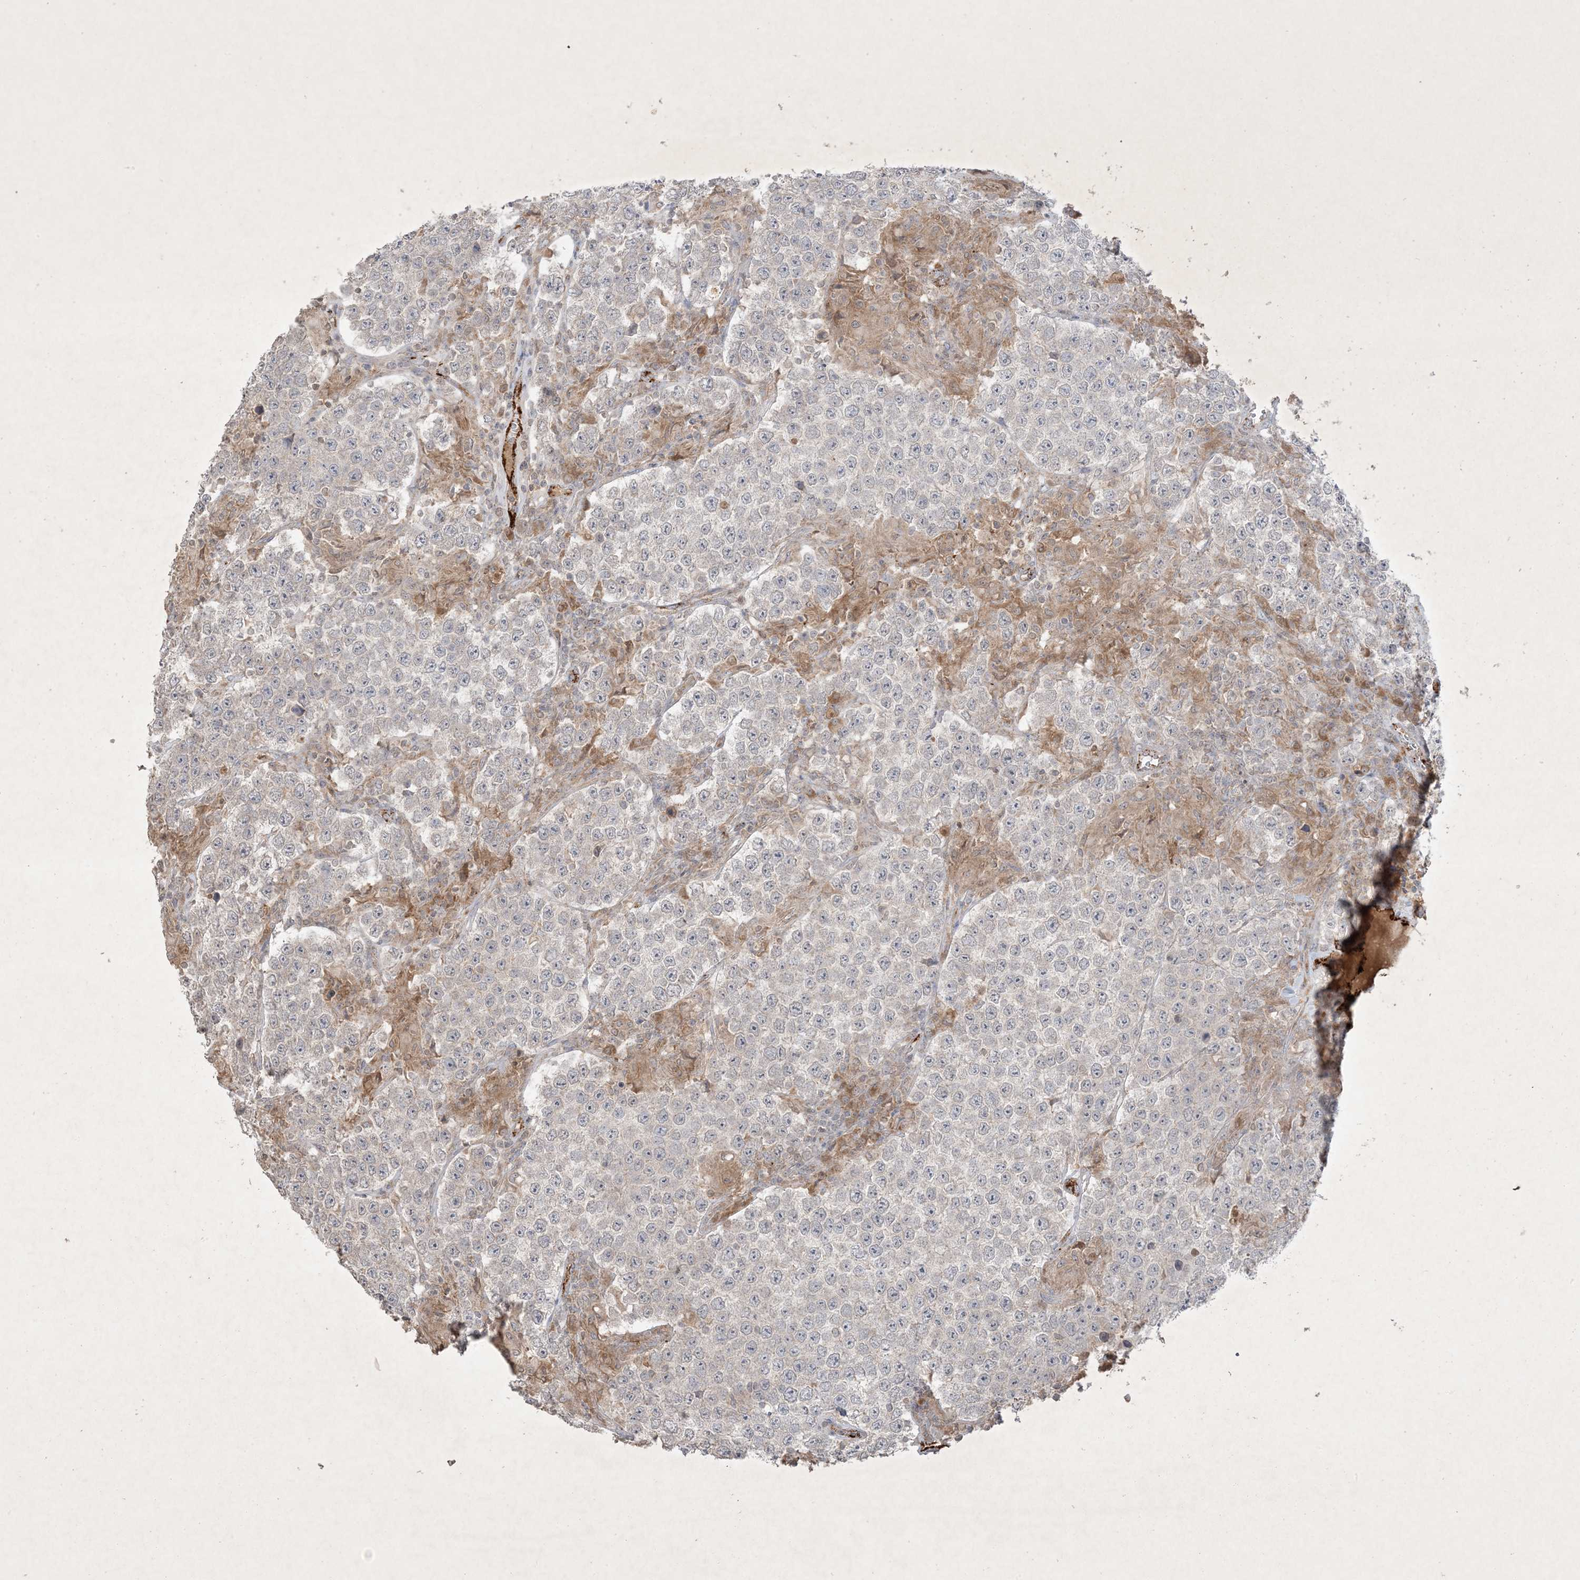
{"staining": {"intensity": "negative", "quantity": "none", "location": "none"}, "tissue": "testis cancer", "cell_type": "Tumor cells", "image_type": "cancer", "snomed": [{"axis": "morphology", "description": "Normal tissue, NOS"}, {"axis": "morphology", "description": "Urothelial carcinoma, High grade"}, {"axis": "morphology", "description": "Seminoma, NOS"}, {"axis": "morphology", "description": "Carcinoma, Embryonal, NOS"}, {"axis": "topography", "description": "Urinary bladder"}, {"axis": "topography", "description": "Testis"}], "caption": "Protein analysis of testis seminoma reveals no significant expression in tumor cells.", "gene": "PRSS36", "patient": {"sex": "male", "age": 41}}